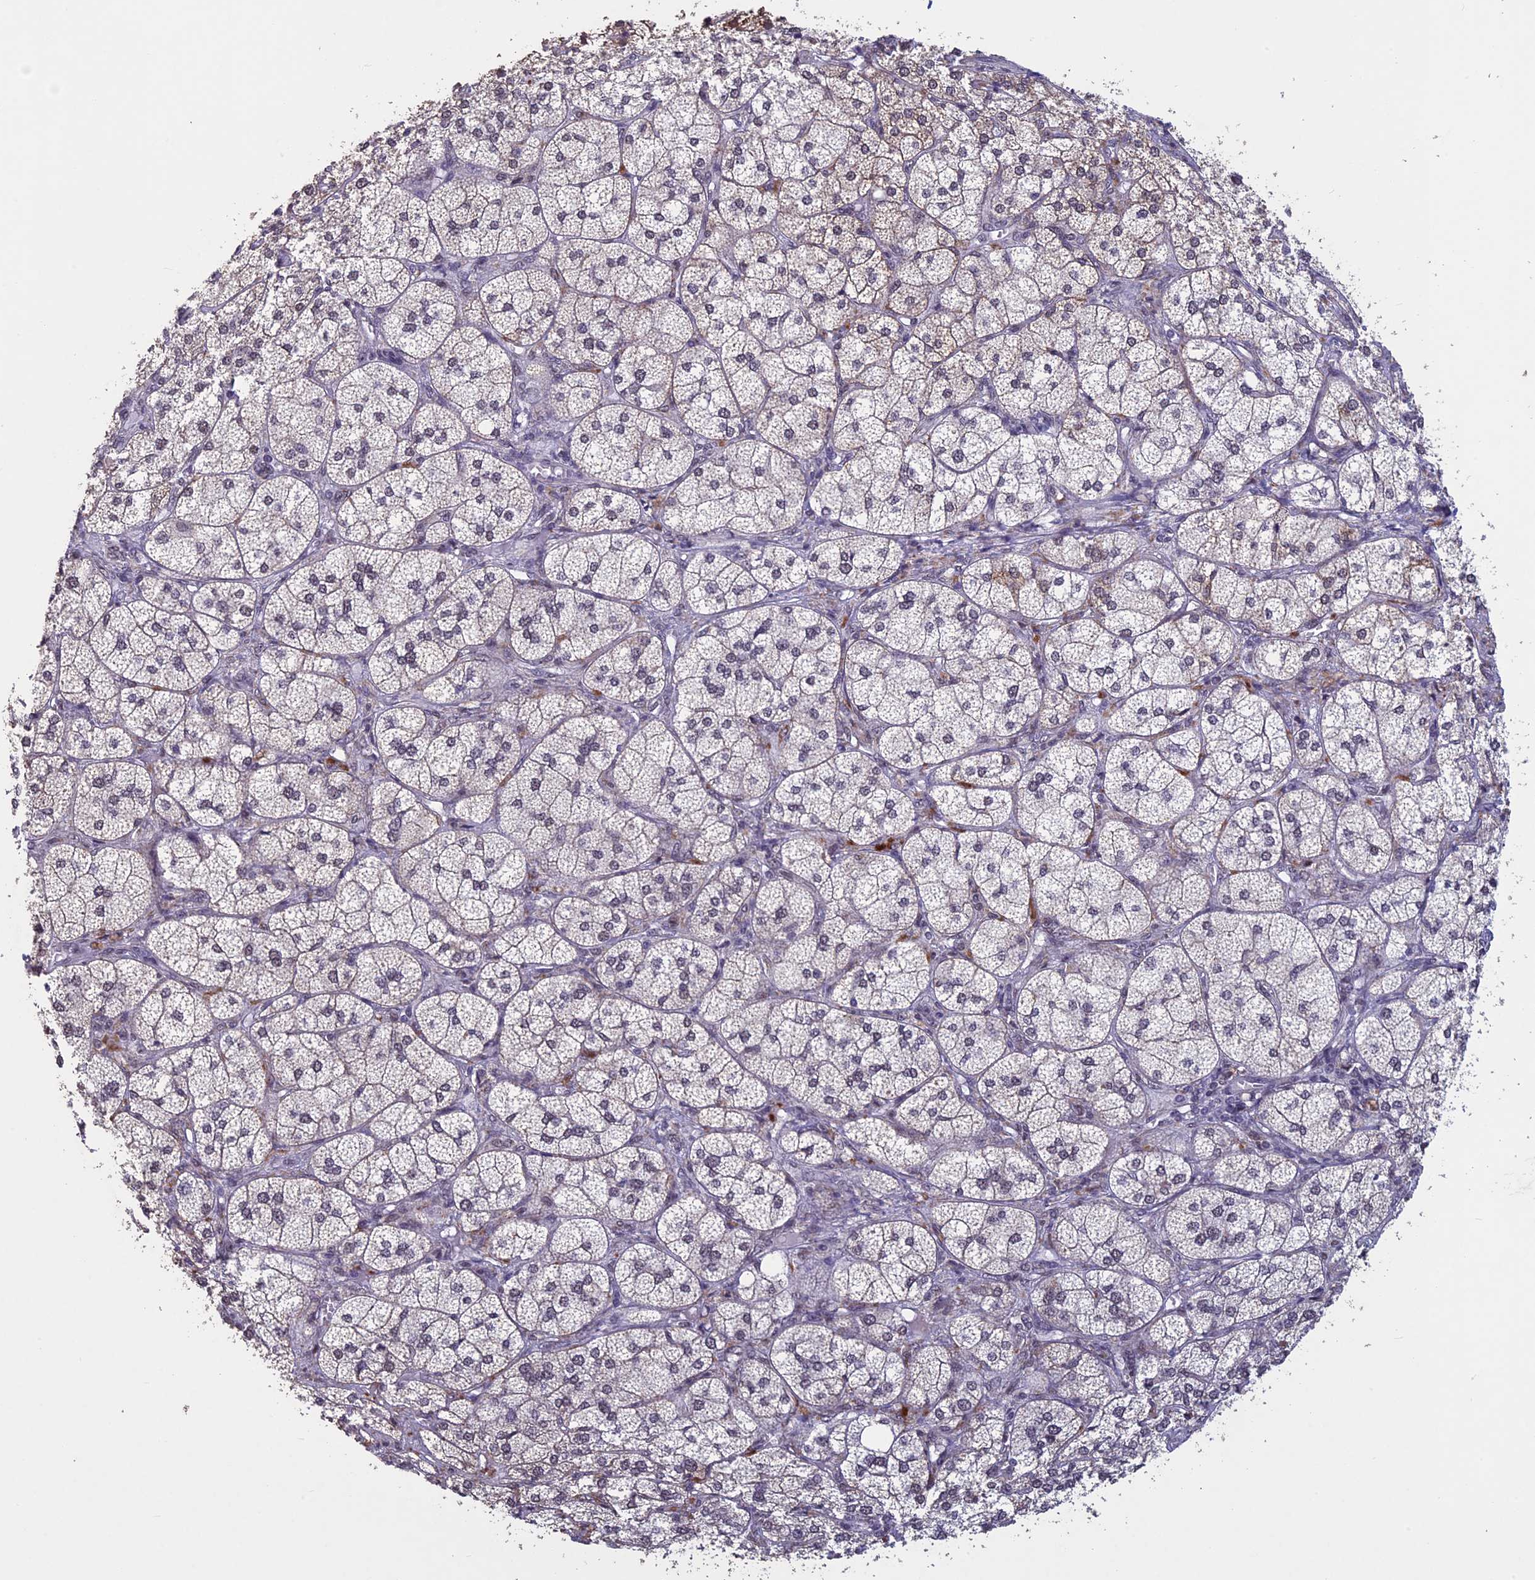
{"staining": {"intensity": "moderate", "quantity": "25%-75%", "location": "cytoplasmic/membranous,nuclear"}, "tissue": "adrenal gland", "cell_type": "Glandular cells", "image_type": "normal", "snomed": [{"axis": "morphology", "description": "Normal tissue, NOS"}, {"axis": "topography", "description": "Adrenal gland"}], "caption": "Human adrenal gland stained with a brown dye exhibits moderate cytoplasmic/membranous,nuclear positive staining in approximately 25%-75% of glandular cells.", "gene": "RNF40", "patient": {"sex": "female", "age": 61}}